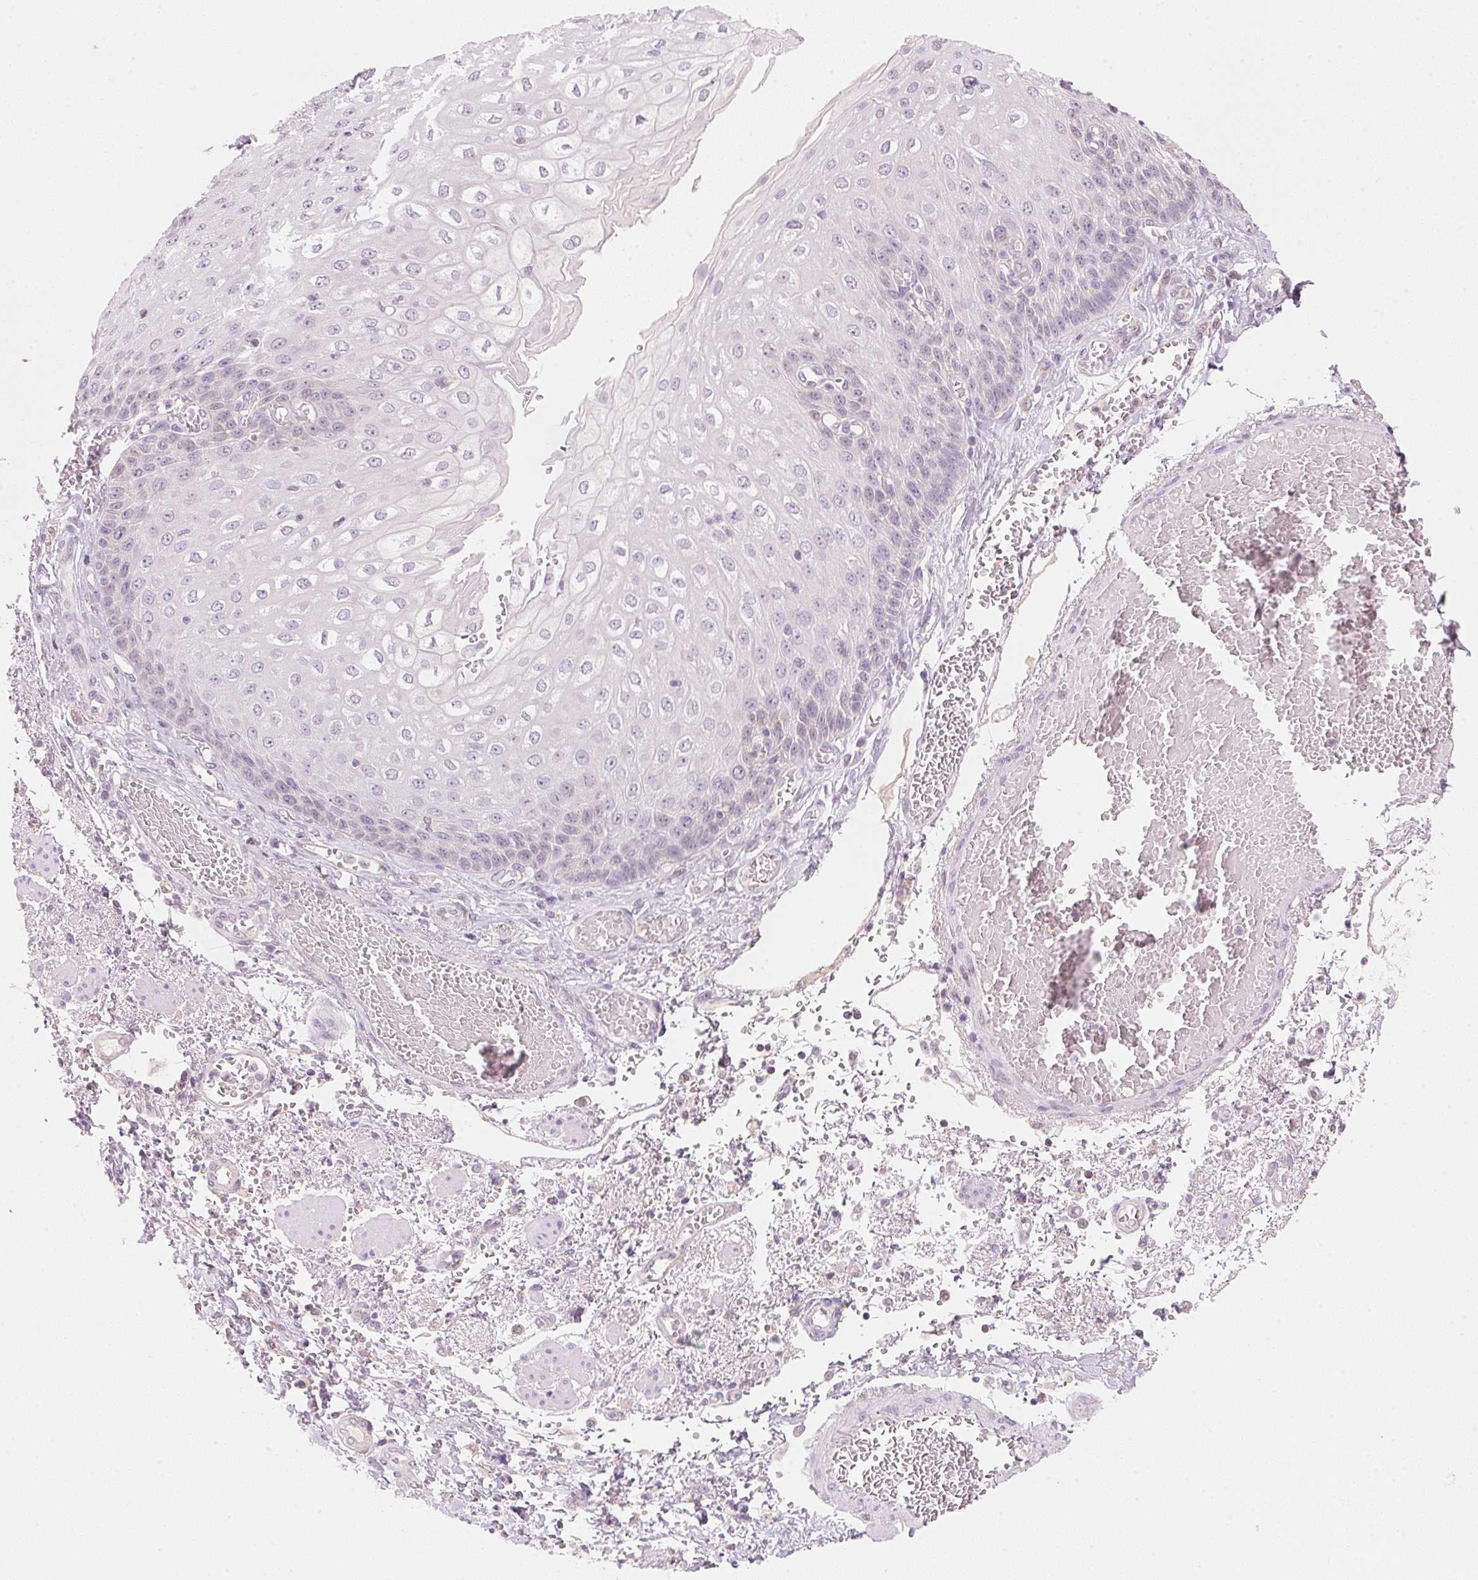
{"staining": {"intensity": "negative", "quantity": "none", "location": "none"}, "tissue": "esophagus", "cell_type": "Squamous epithelial cells", "image_type": "normal", "snomed": [{"axis": "morphology", "description": "Normal tissue, NOS"}, {"axis": "morphology", "description": "Adenocarcinoma, NOS"}, {"axis": "topography", "description": "Esophagus"}], "caption": "Squamous epithelial cells show no significant staining in normal esophagus. (DAB immunohistochemistry with hematoxylin counter stain).", "gene": "HOXB13", "patient": {"sex": "male", "age": 81}}